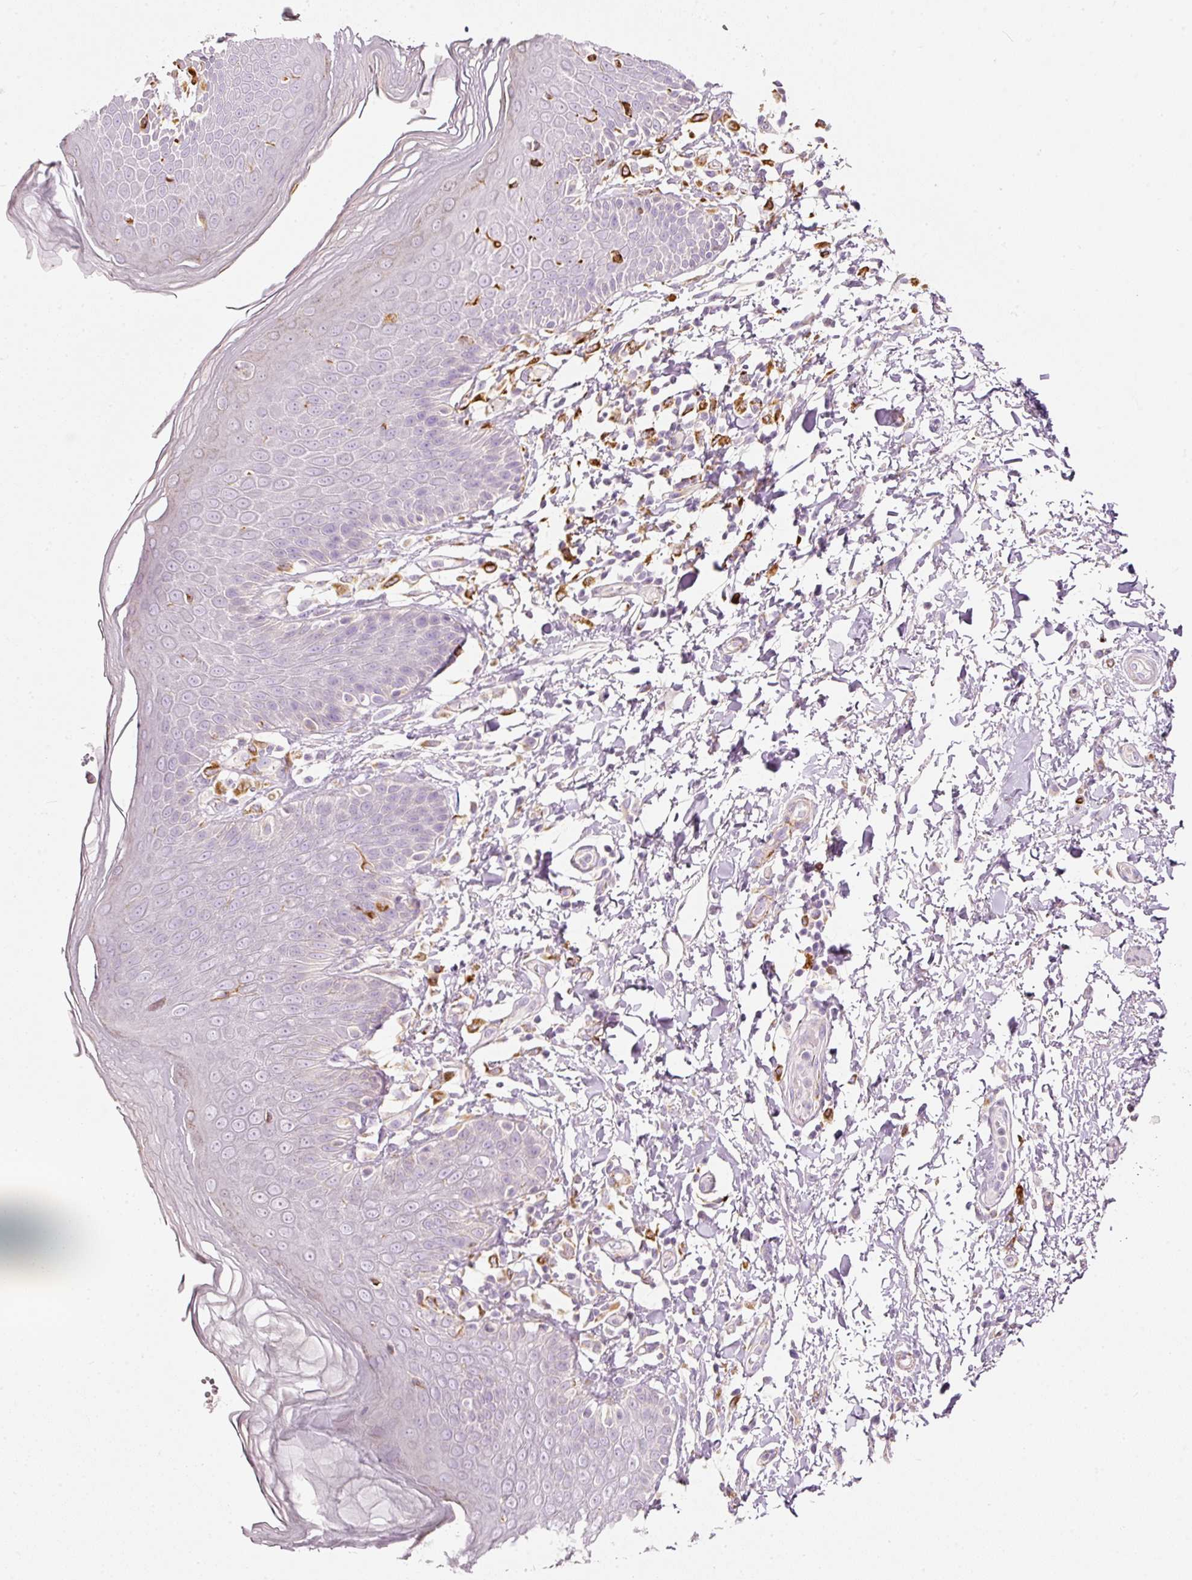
{"staining": {"intensity": "negative", "quantity": "none", "location": "none"}, "tissue": "skin", "cell_type": "Epidermal cells", "image_type": "normal", "snomed": [{"axis": "morphology", "description": "Normal tissue, NOS"}, {"axis": "topography", "description": "Peripheral nerve tissue"}], "caption": "This is an immunohistochemistry histopathology image of benign human skin. There is no positivity in epidermal cells.", "gene": "MTHFD2", "patient": {"sex": "male", "age": 51}}